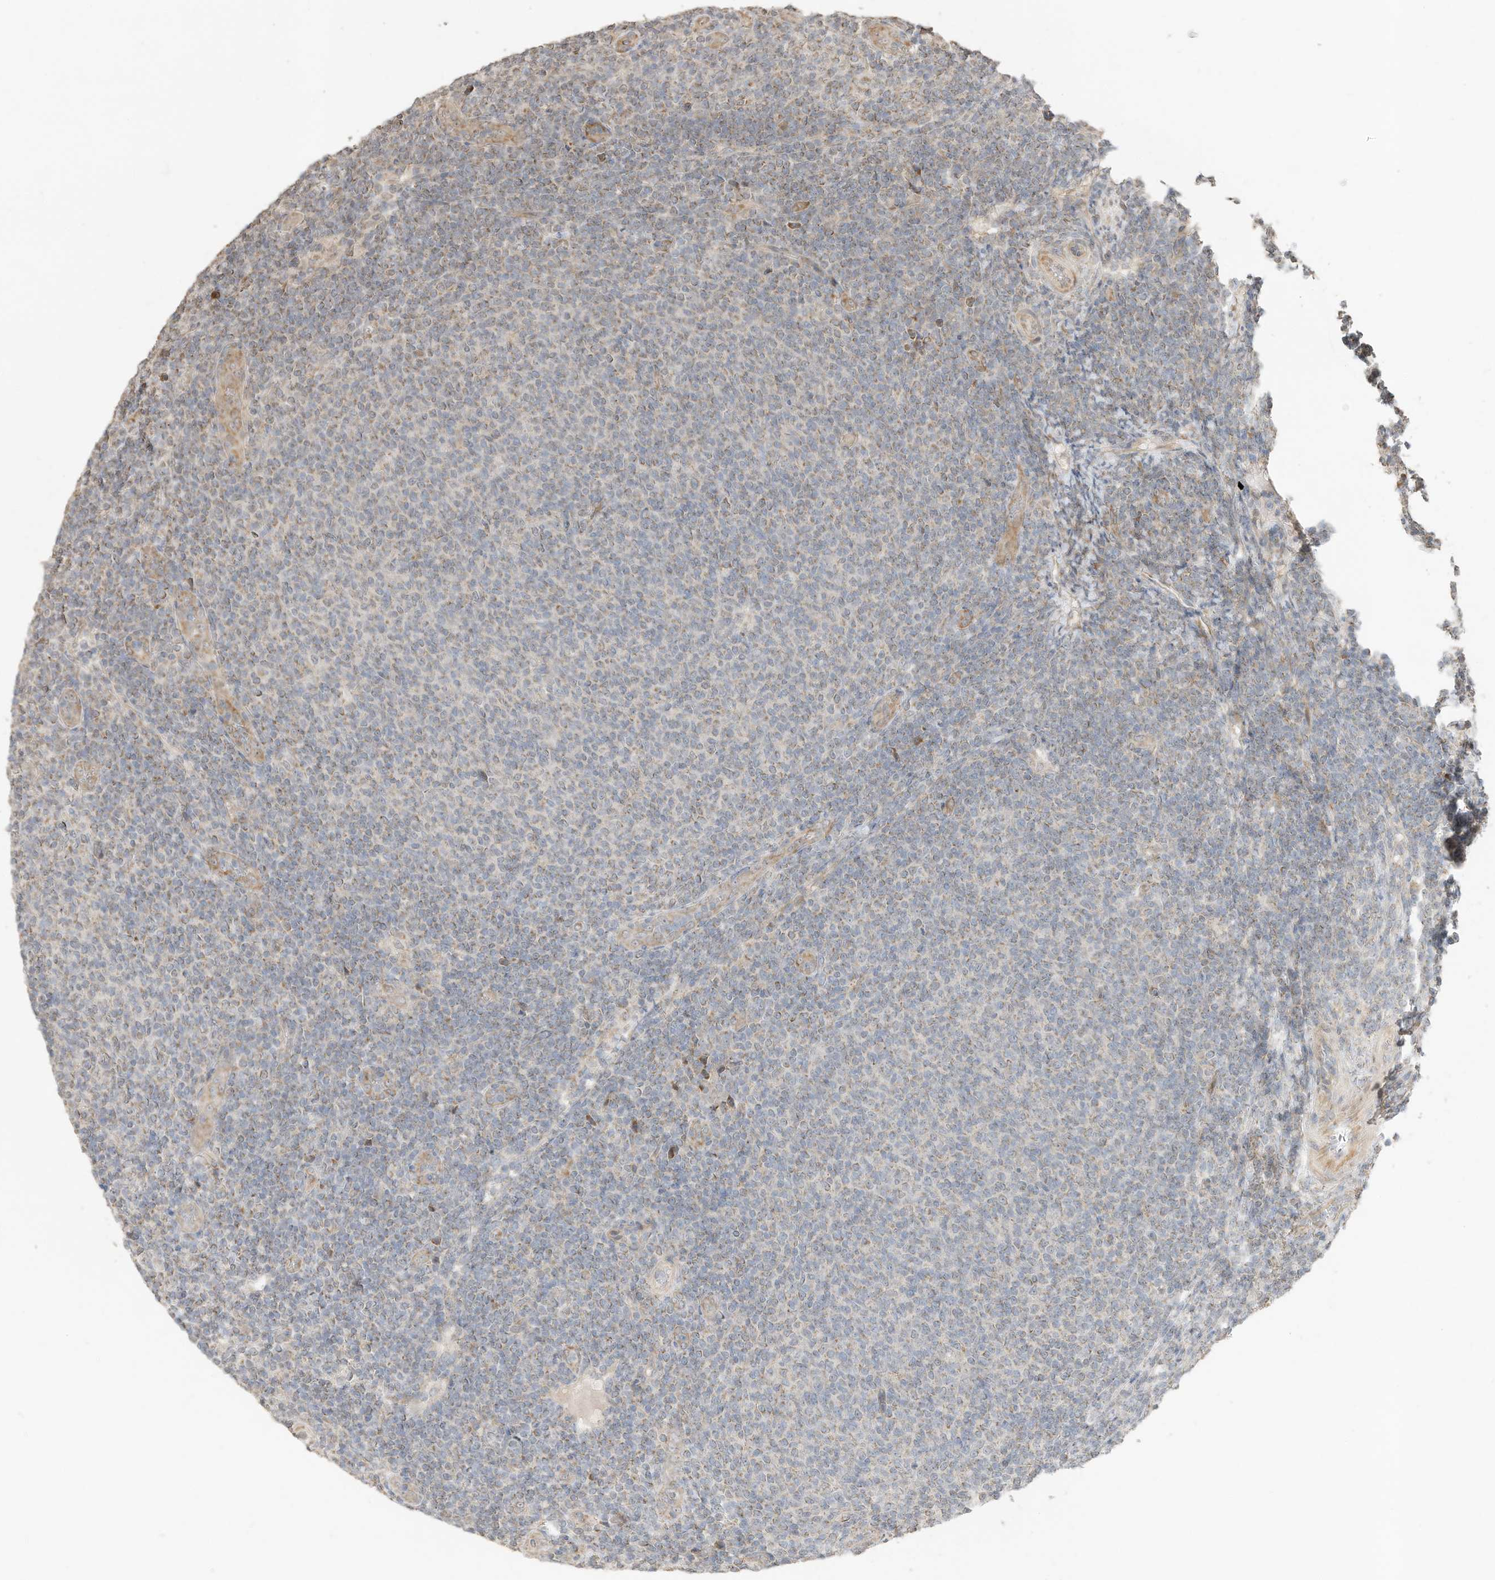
{"staining": {"intensity": "moderate", "quantity": "<25%", "location": "cytoplasmic/membranous"}, "tissue": "lymphoma", "cell_type": "Tumor cells", "image_type": "cancer", "snomed": [{"axis": "morphology", "description": "Malignant lymphoma, non-Hodgkin's type, Low grade"}, {"axis": "topography", "description": "Lymph node"}], "caption": "Lymphoma stained for a protein (brown) displays moderate cytoplasmic/membranous positive staining in approximately <25% of tumor cells.", "gene": "CAGE1", "patient": {"sex": "male", "age": 66}}